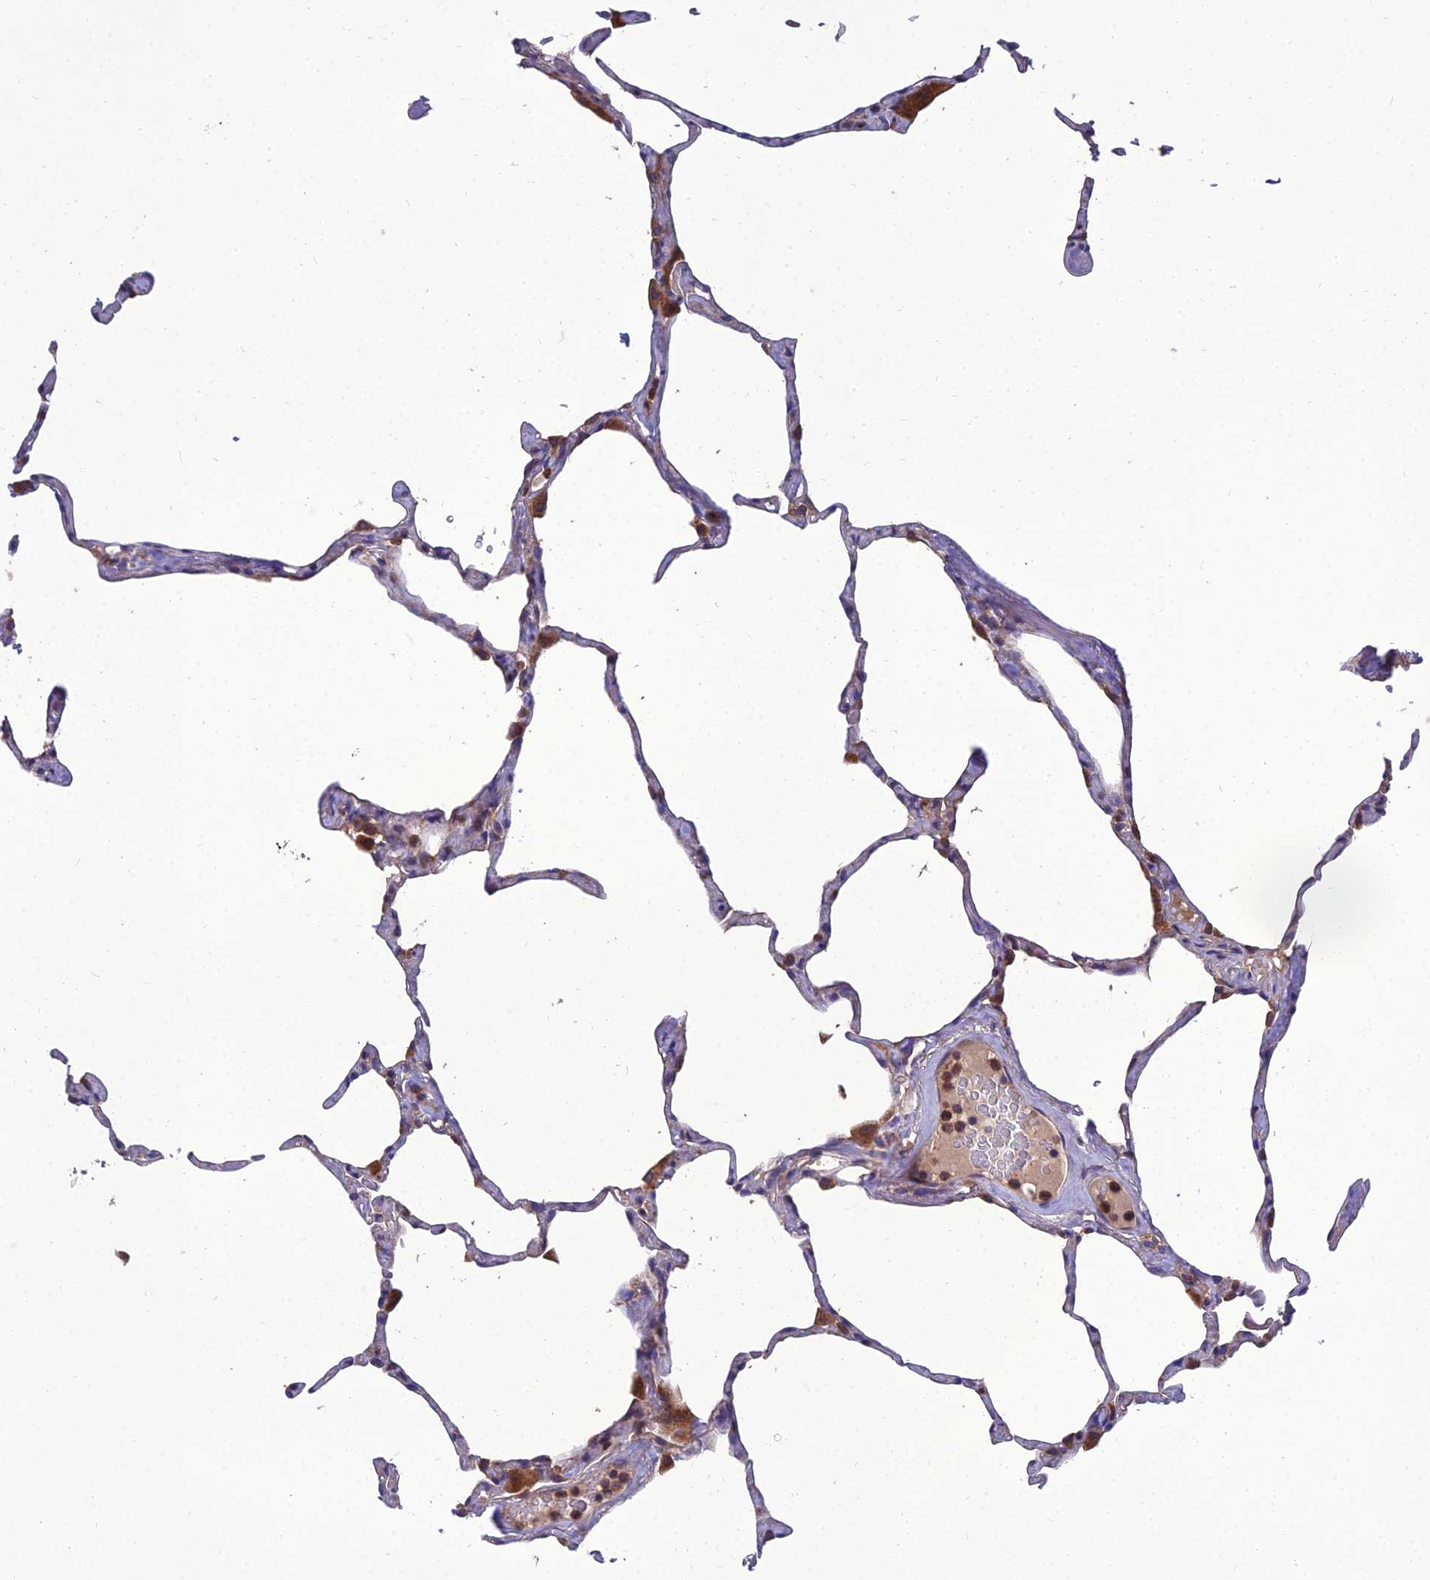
{"staining": {"intensity": "moderate", "quantity": "<25%", "location": "cytoplasmic/membranous"}, "tissue": "lung", "cell_type": "Alveolar cells", "image_type": "normal", "snomed": [{"axis": "morphology", "description": "Normal tissue, NOS"}, {"axis": "topography", "description": "Lung"}], "caption": "Protein staining of unremarkable lung shows moderate cytoplasmic/membranous positivity in about <25% of alveolar cells. The protein of interest is shown in brown color, while the nuclei are stained blue.", "gene": "UMAD1", "patient": {"sex": "male", "age": 65}}